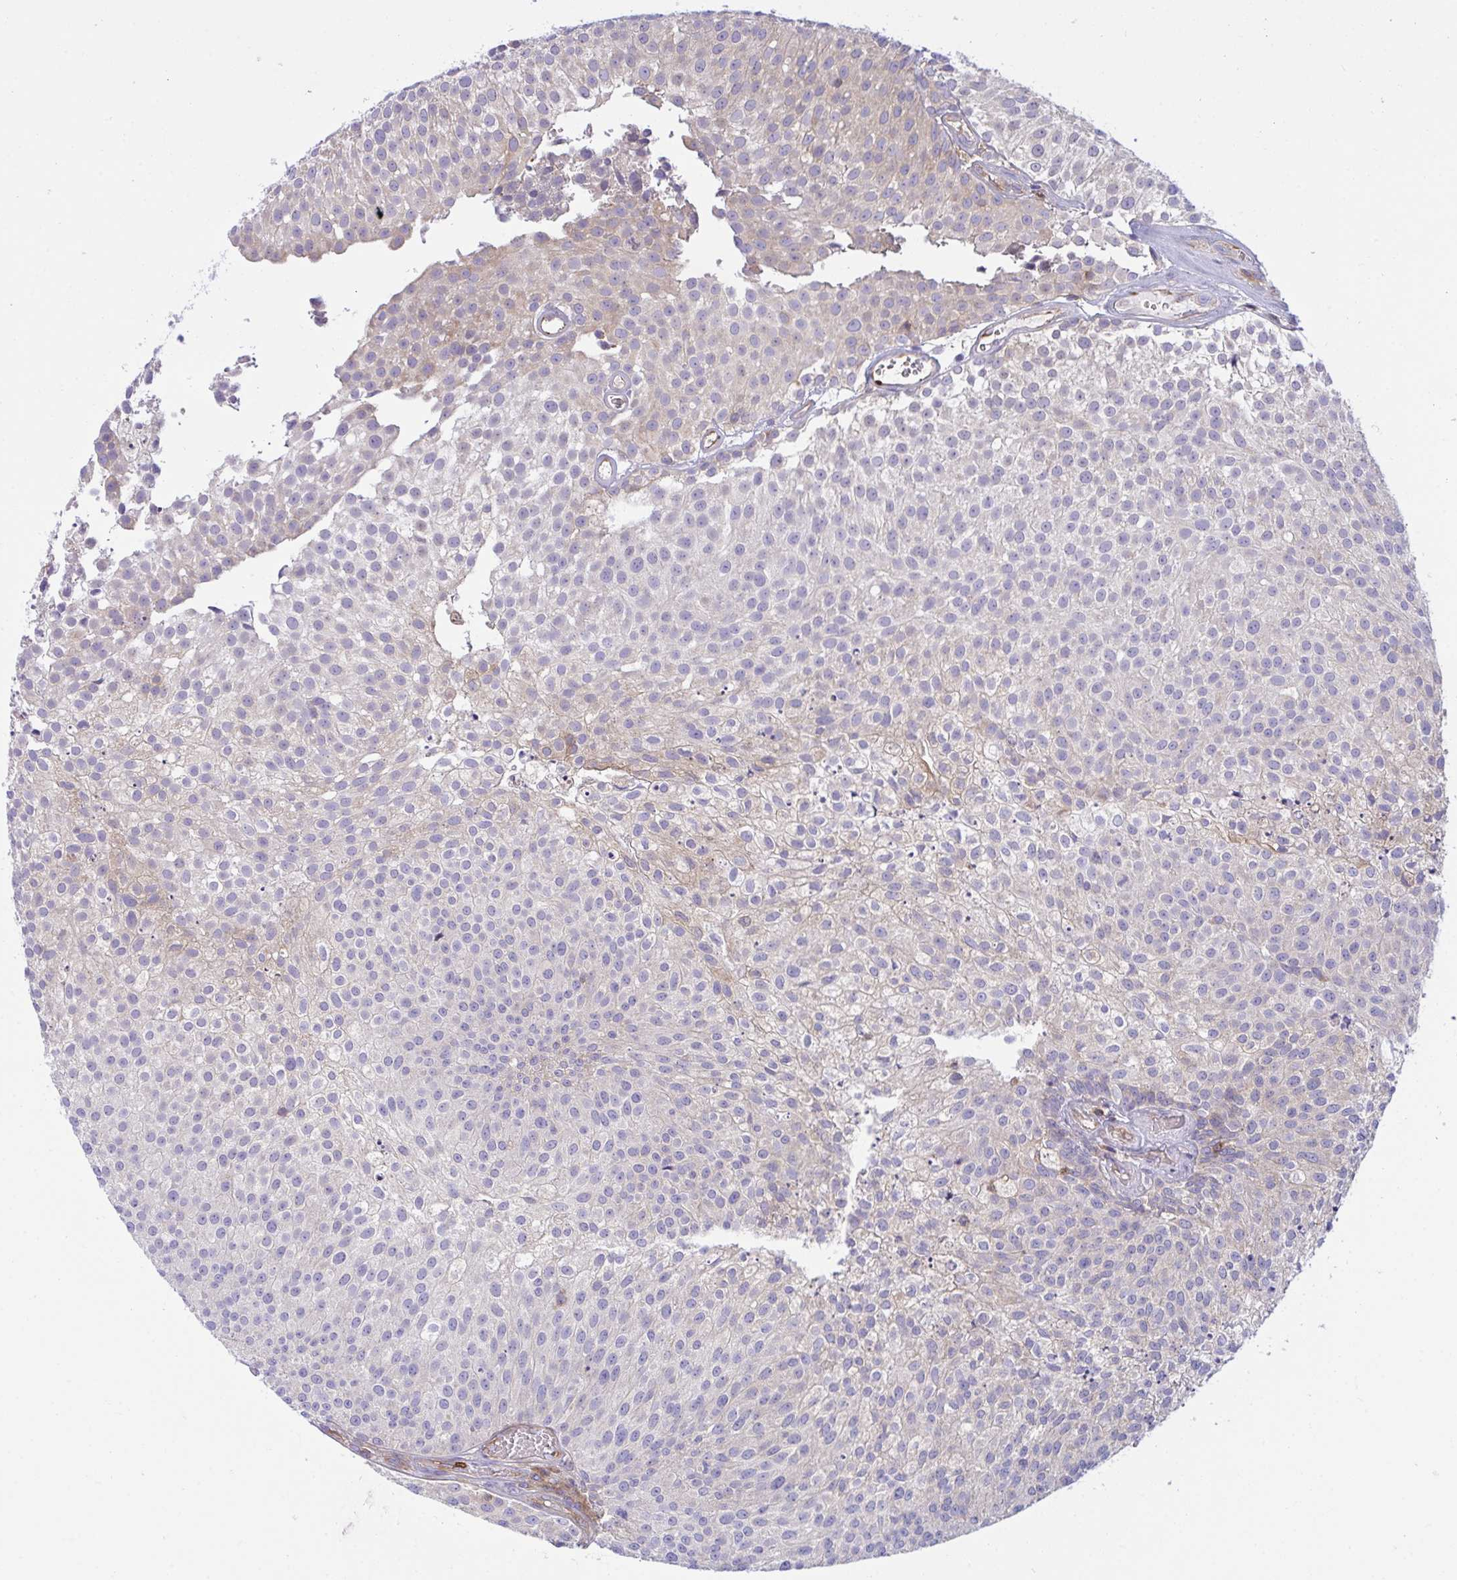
{"staining": {"intensity": "weak", "quantity": "<25%", "location": "cytoplasmic/membranous"}, "tissue": "urothelial cancer", "cell_type": "Tumor cells", "image_type": "cancer", "snomed": [{"axis": "morphology", "description": "Urothelial carcinoma, Low grade"}, {"axis": "topography", "description": "Urinary bladder"}], "caption": "An immunohistochemistry (IHC) micrograph of urothelial carcinoma (low-grade) is shown. There is no staining in tumor cells of urothelial carcinoma (low-grade). (DAB immunohistochemistry (IHC) with hematoxylin counter stain).", "gene": "TSC22D3", "patient": {"sex": "female", "age": 79}}